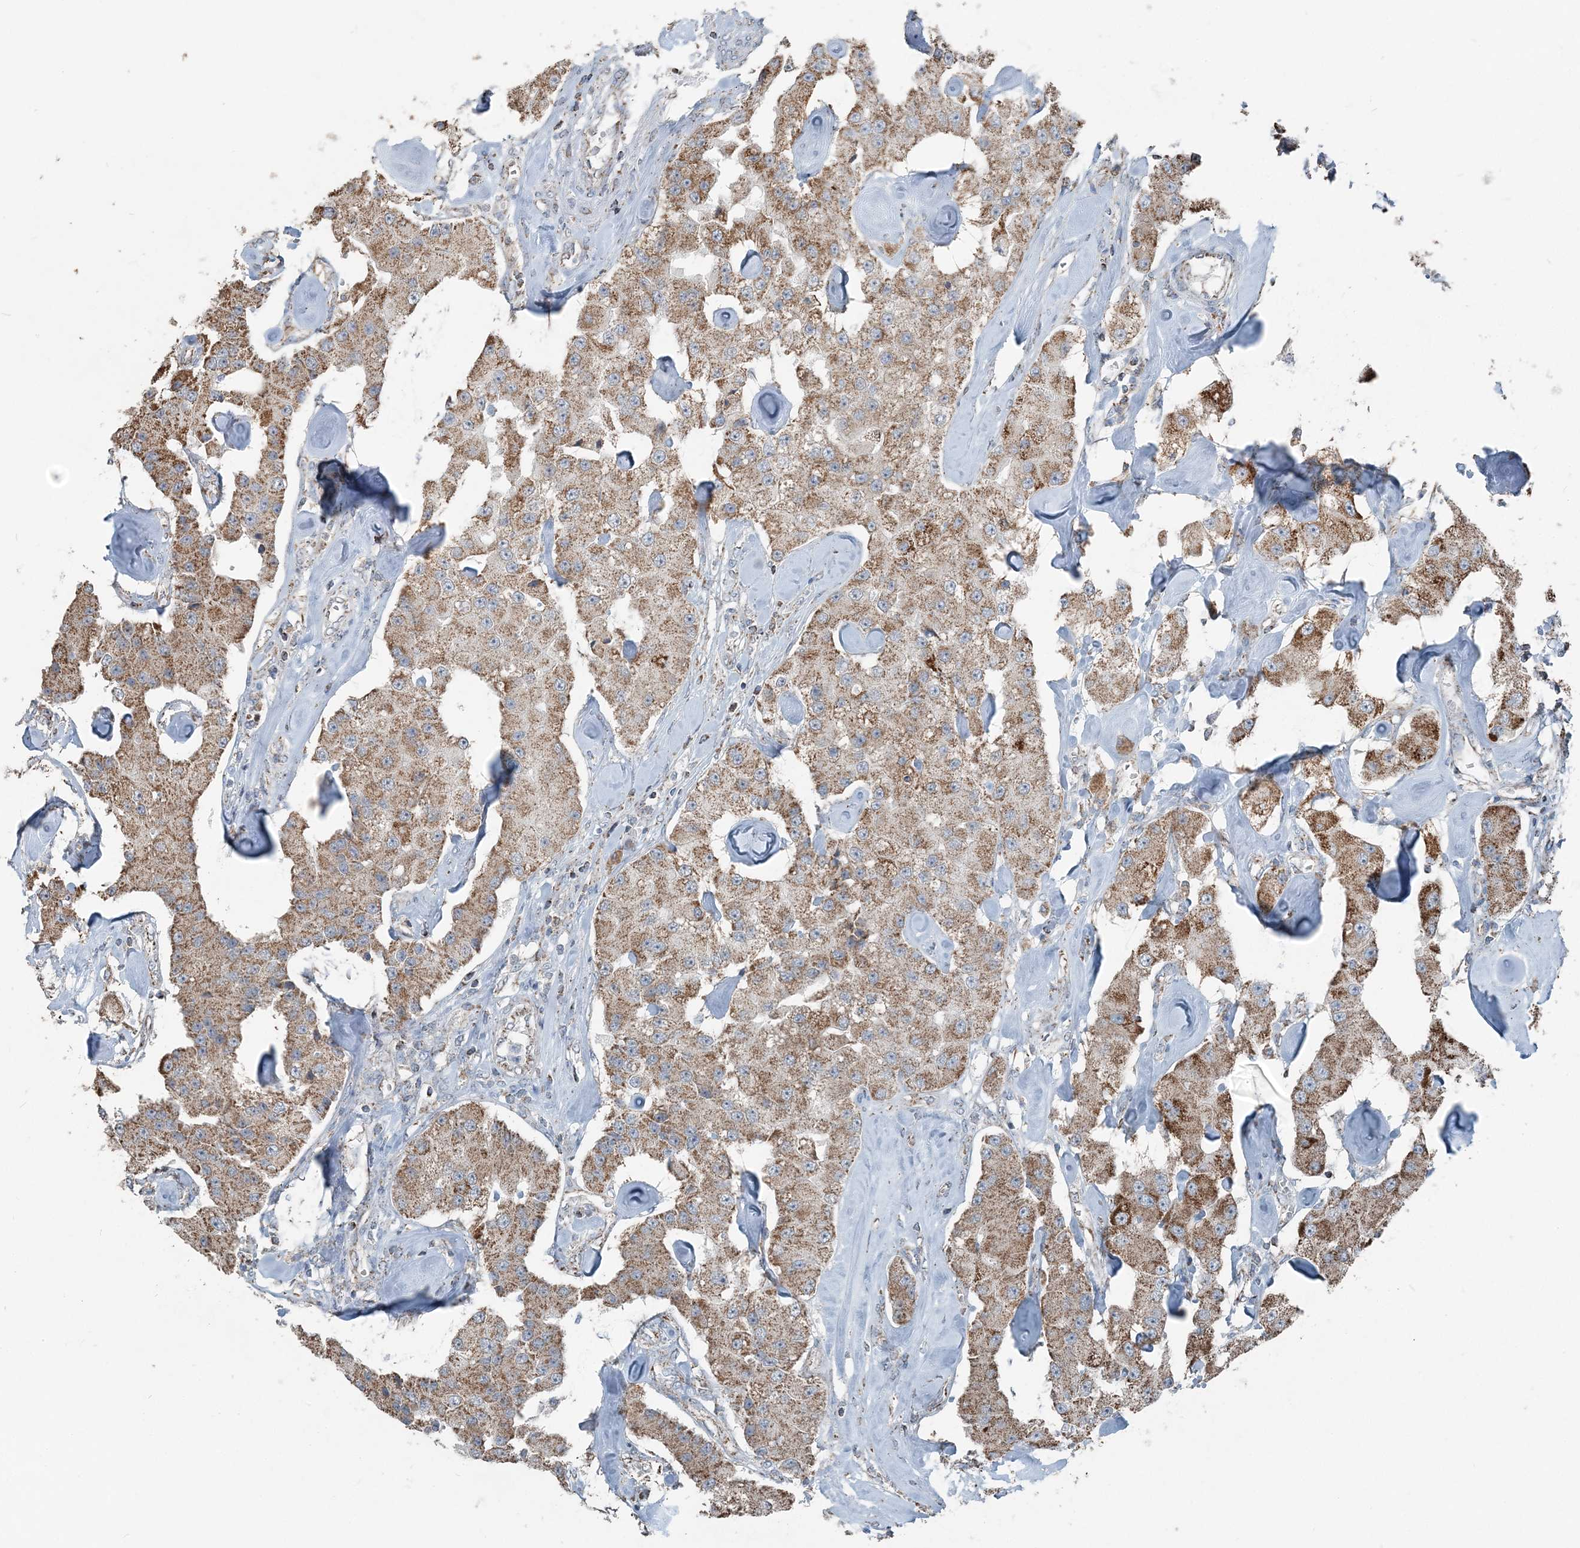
{"staining": {"intensity": "moderate", "quantity": ">75%", "location": "cytoplasmic/membranous"}, "tissue": "carcinoid", "cell_type": "Tumor cells", "image_type": "cancer", "snomed": [{"axis": "morphology", "description": "Carcinoid, malignant, NOS"}, {"axis": "topography", "description": "Pancreas"}], "caption": "This is an image of IHC staining of carcinoid, which shows moderate staining in the cytoplasmic/membranous of tumor cells.", "gene": "SUCLG1", "patient": {"sex": "male", "age": 41}}